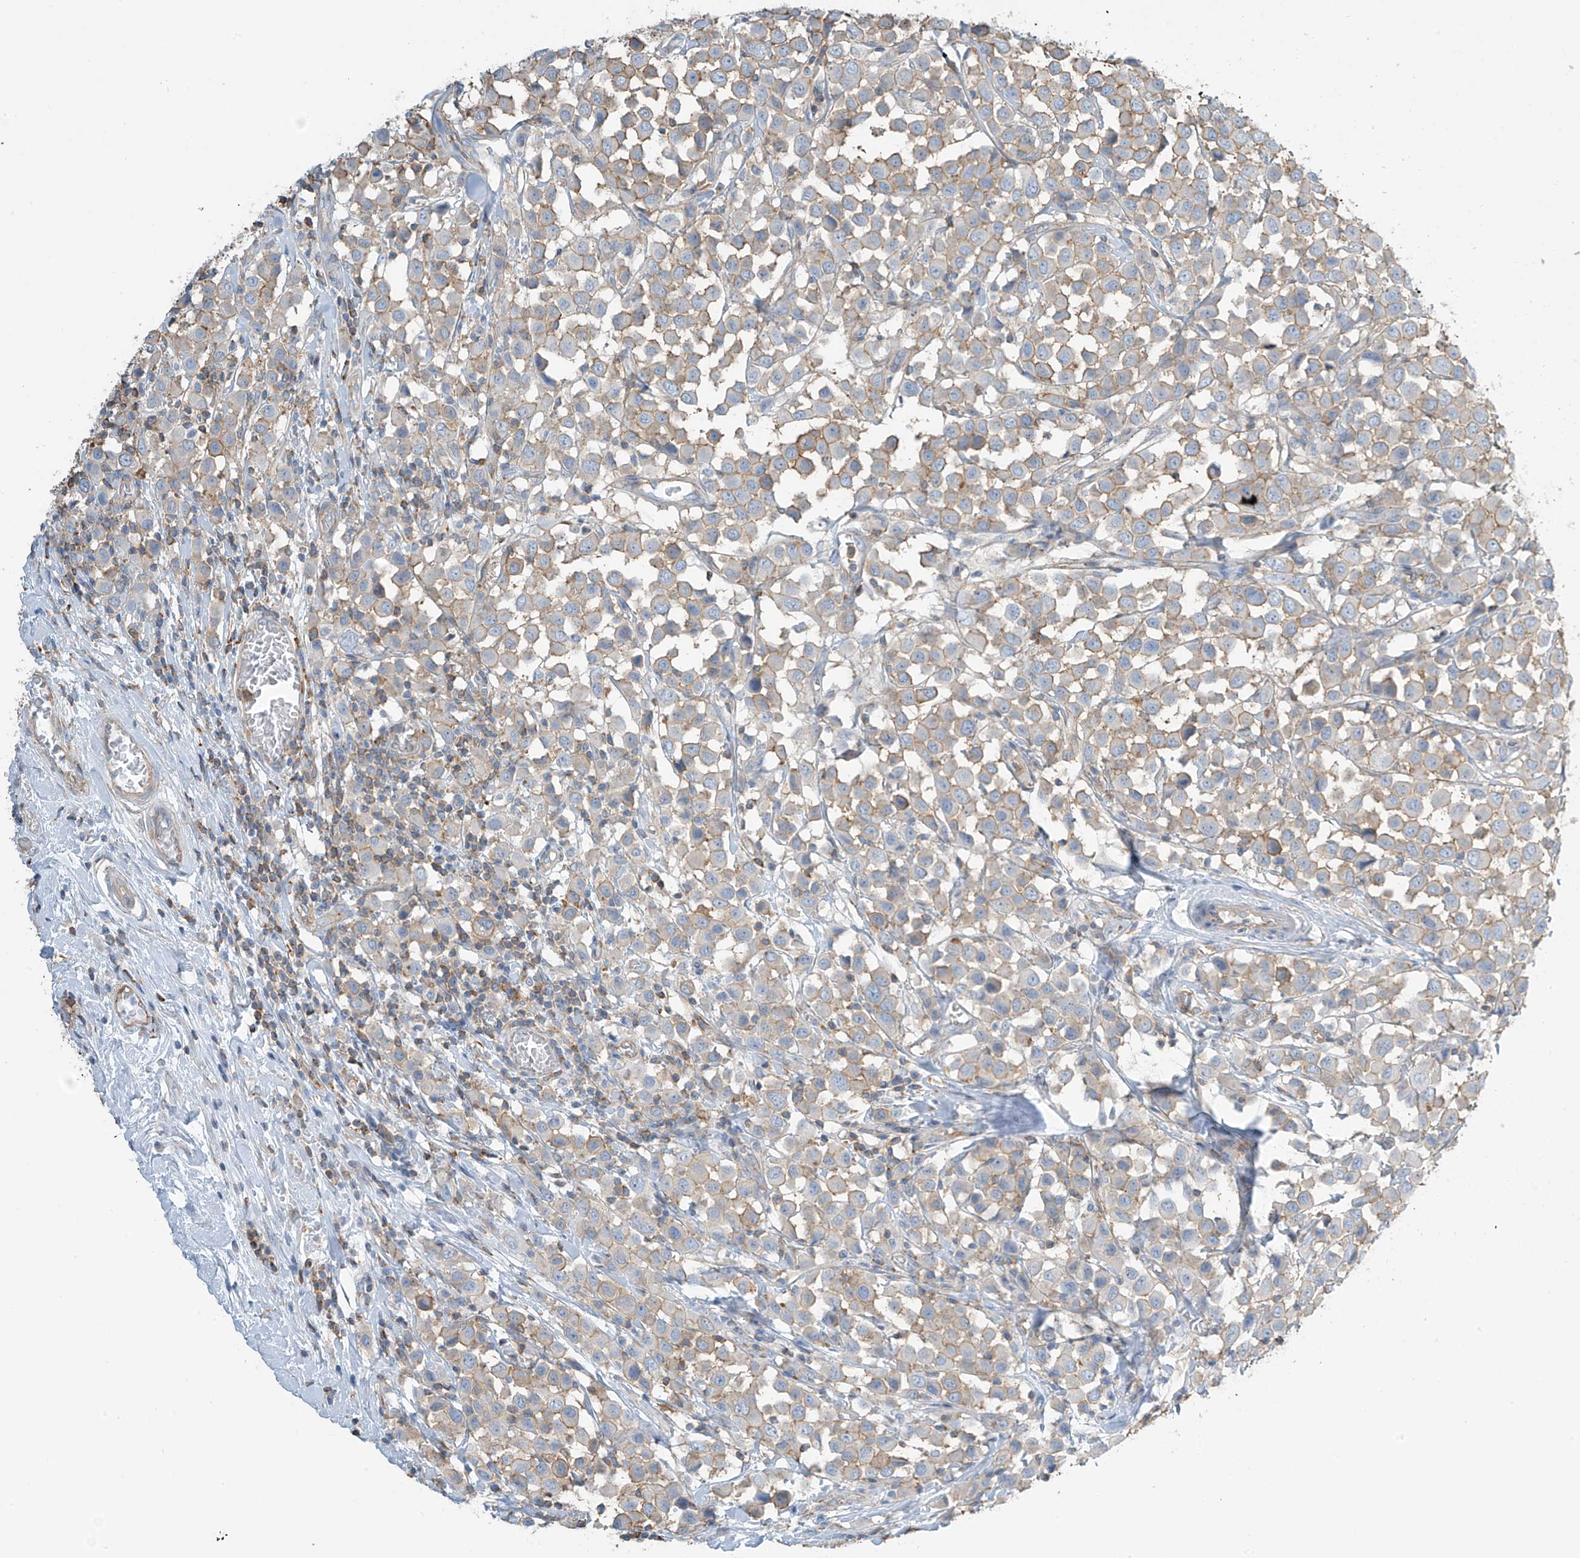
{"staining": {"intensity": "weak", "quantity": ">75%", "location": "cytoplasmic/membranous"}, "tissue": "breast cancer", "cell_type": "Tumor cells", "image_type": "cancer", "snomed": [{"axis": "morphology", "description": "Duct carcinoma"}, {"axis": "topography", "description": "Breast"}], "caption": "High-power microscopy captured an immunohistochemistry histopathology image of breast cancer (invasive ductal carcinoma), revealing weak cytoplasmic/membranous staining in about >75% of tumor cells.", "gene": "ZNF846", "patient": {"sex": "female", "age": 61}}